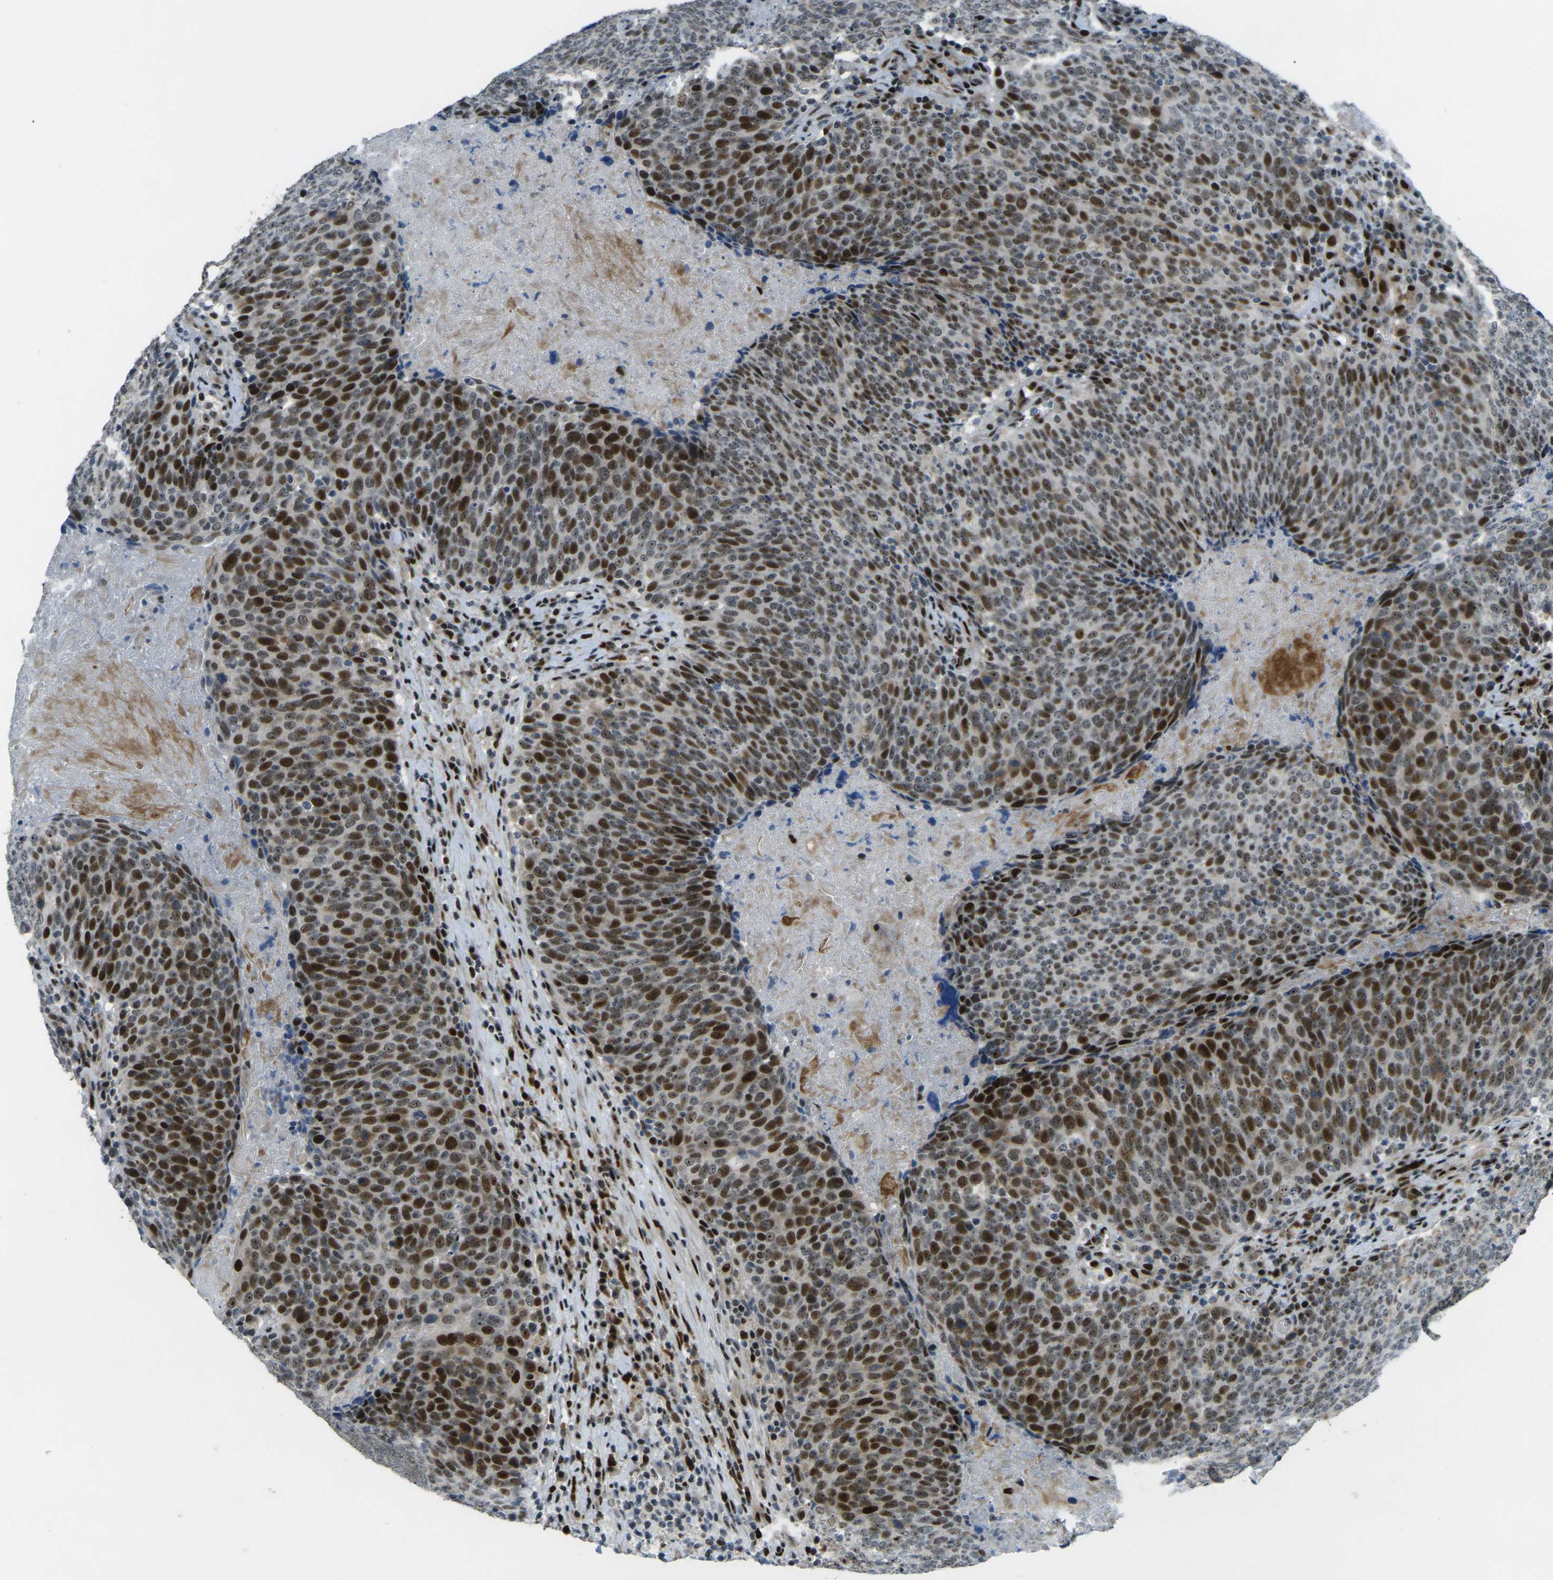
{"staining": {"intensity": "strong", "quantity": ">75%", "location": "nuclear"}, "tissue": "head and neck cancer", "cell_type": "Tumor cells", "image_type": "cancer", "snomed": [{"axis": "morphology", "description": "Squamous cell carcinoma, NOS"}, {"axis": "morphology", "description": "Squamous cell carcinoma, metastatic, NOS"}, {"axis": "topography", "description": "Lymph node"}, {"axis": "topography", "description": "Head-Neck"}], "caption": "Brown immunohistochemical staining in metastatic squamous cell carcinoma (head and neck) reveals strong nuclear expression in approximately >75% of tumor cells. The protein is shown in brown color, while the nuclei are stained blue.", "gene": "UBE2C", "patient": {"sex": "male", "age": 62}}